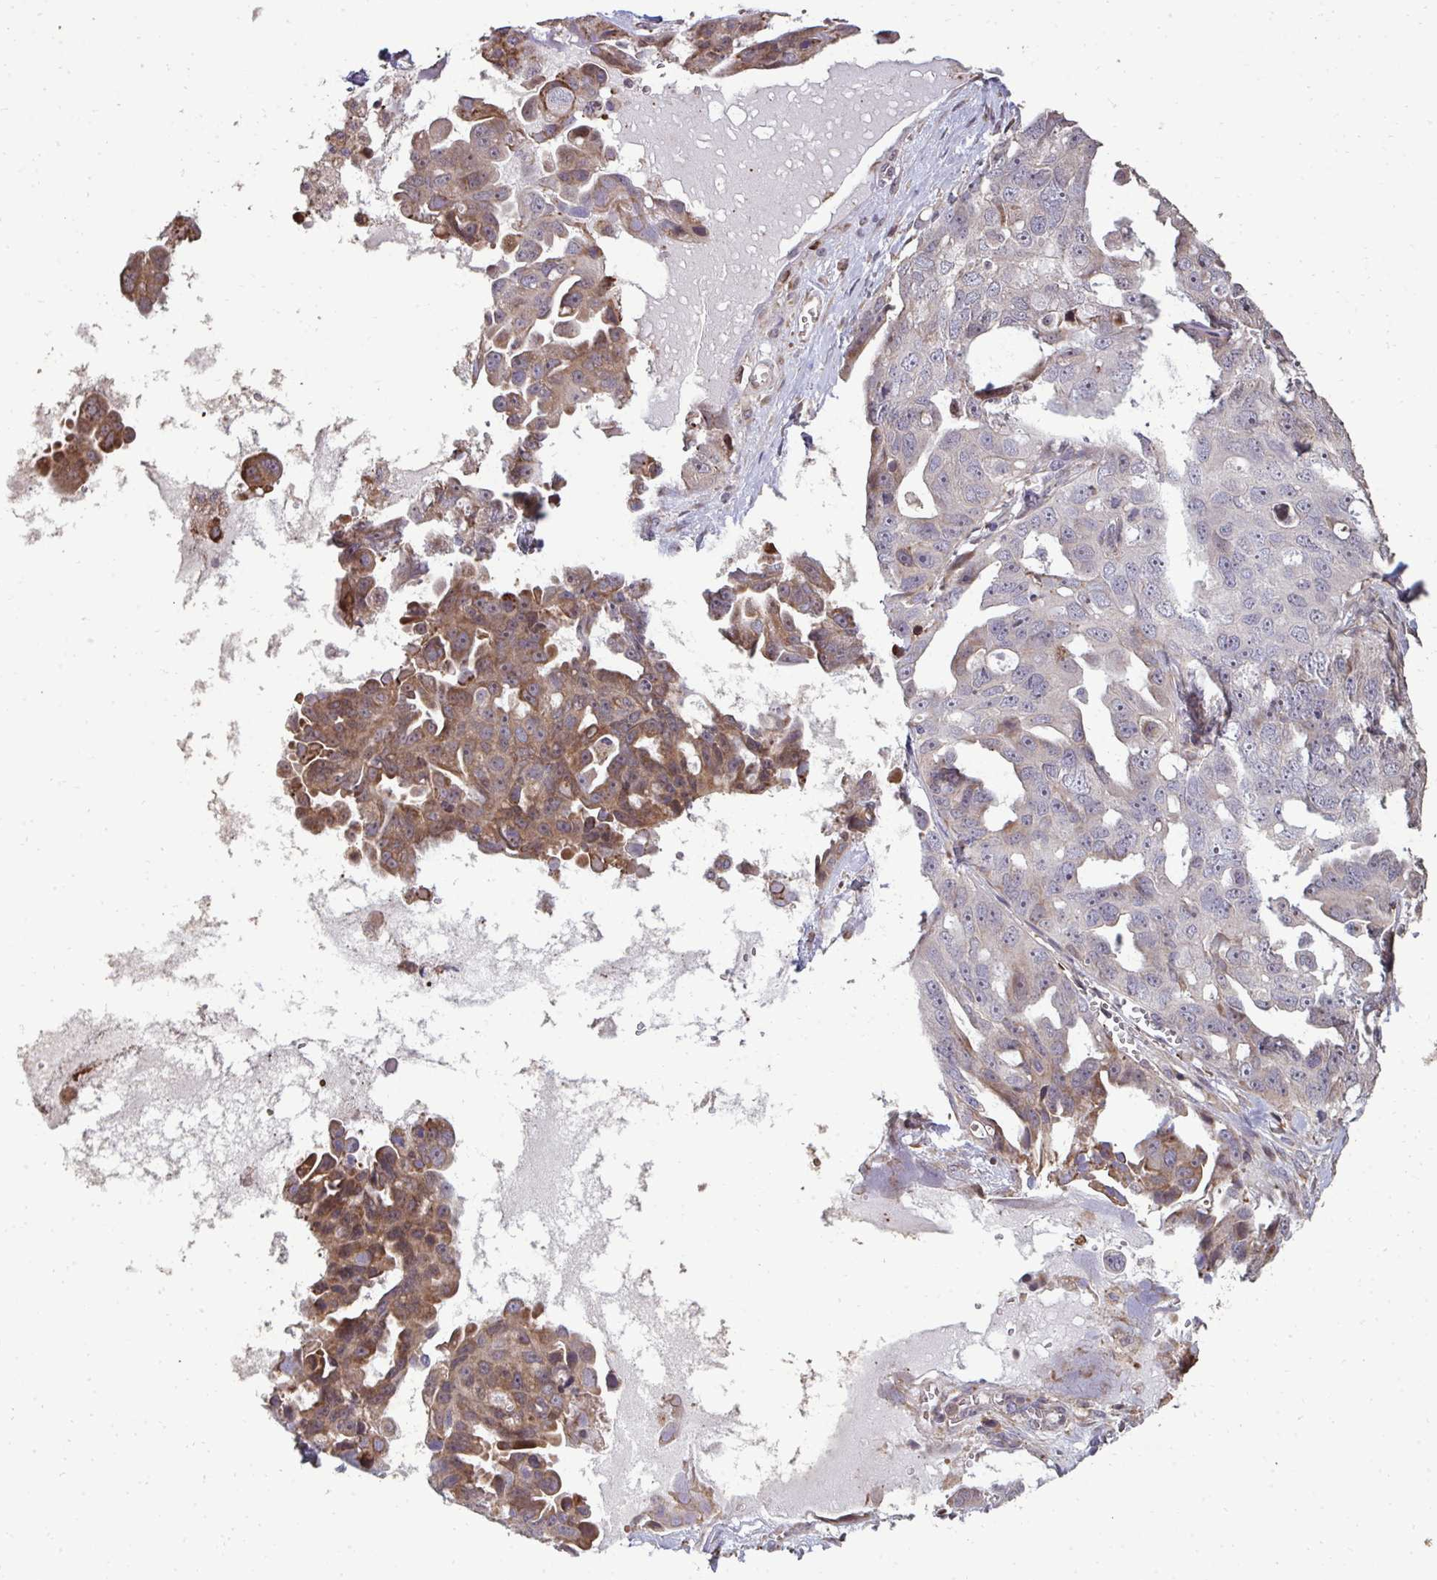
{"staining": {"intensity": "moderate", "quantity": "<25%", "location": "cytoplasmic/membranous"}, "tissue": "ovarian cancer", "cell_type": "Tumor cells", "image_type": "cancer", "snomed": [{"axis": "morphology", "description": "Carcinoma, endometroid"}, {"axis": "topography", "description": "Ovary"}], "caption": "This histopathology image demonstrates immunohistochemistry staining of ovarian endometroid carcinoma, with low moderate cytoplasmic/membranous expression in about <25% of tumor cells.", "gene": "FIBCD1", "patient": {"sex": "female", "age": 70}}